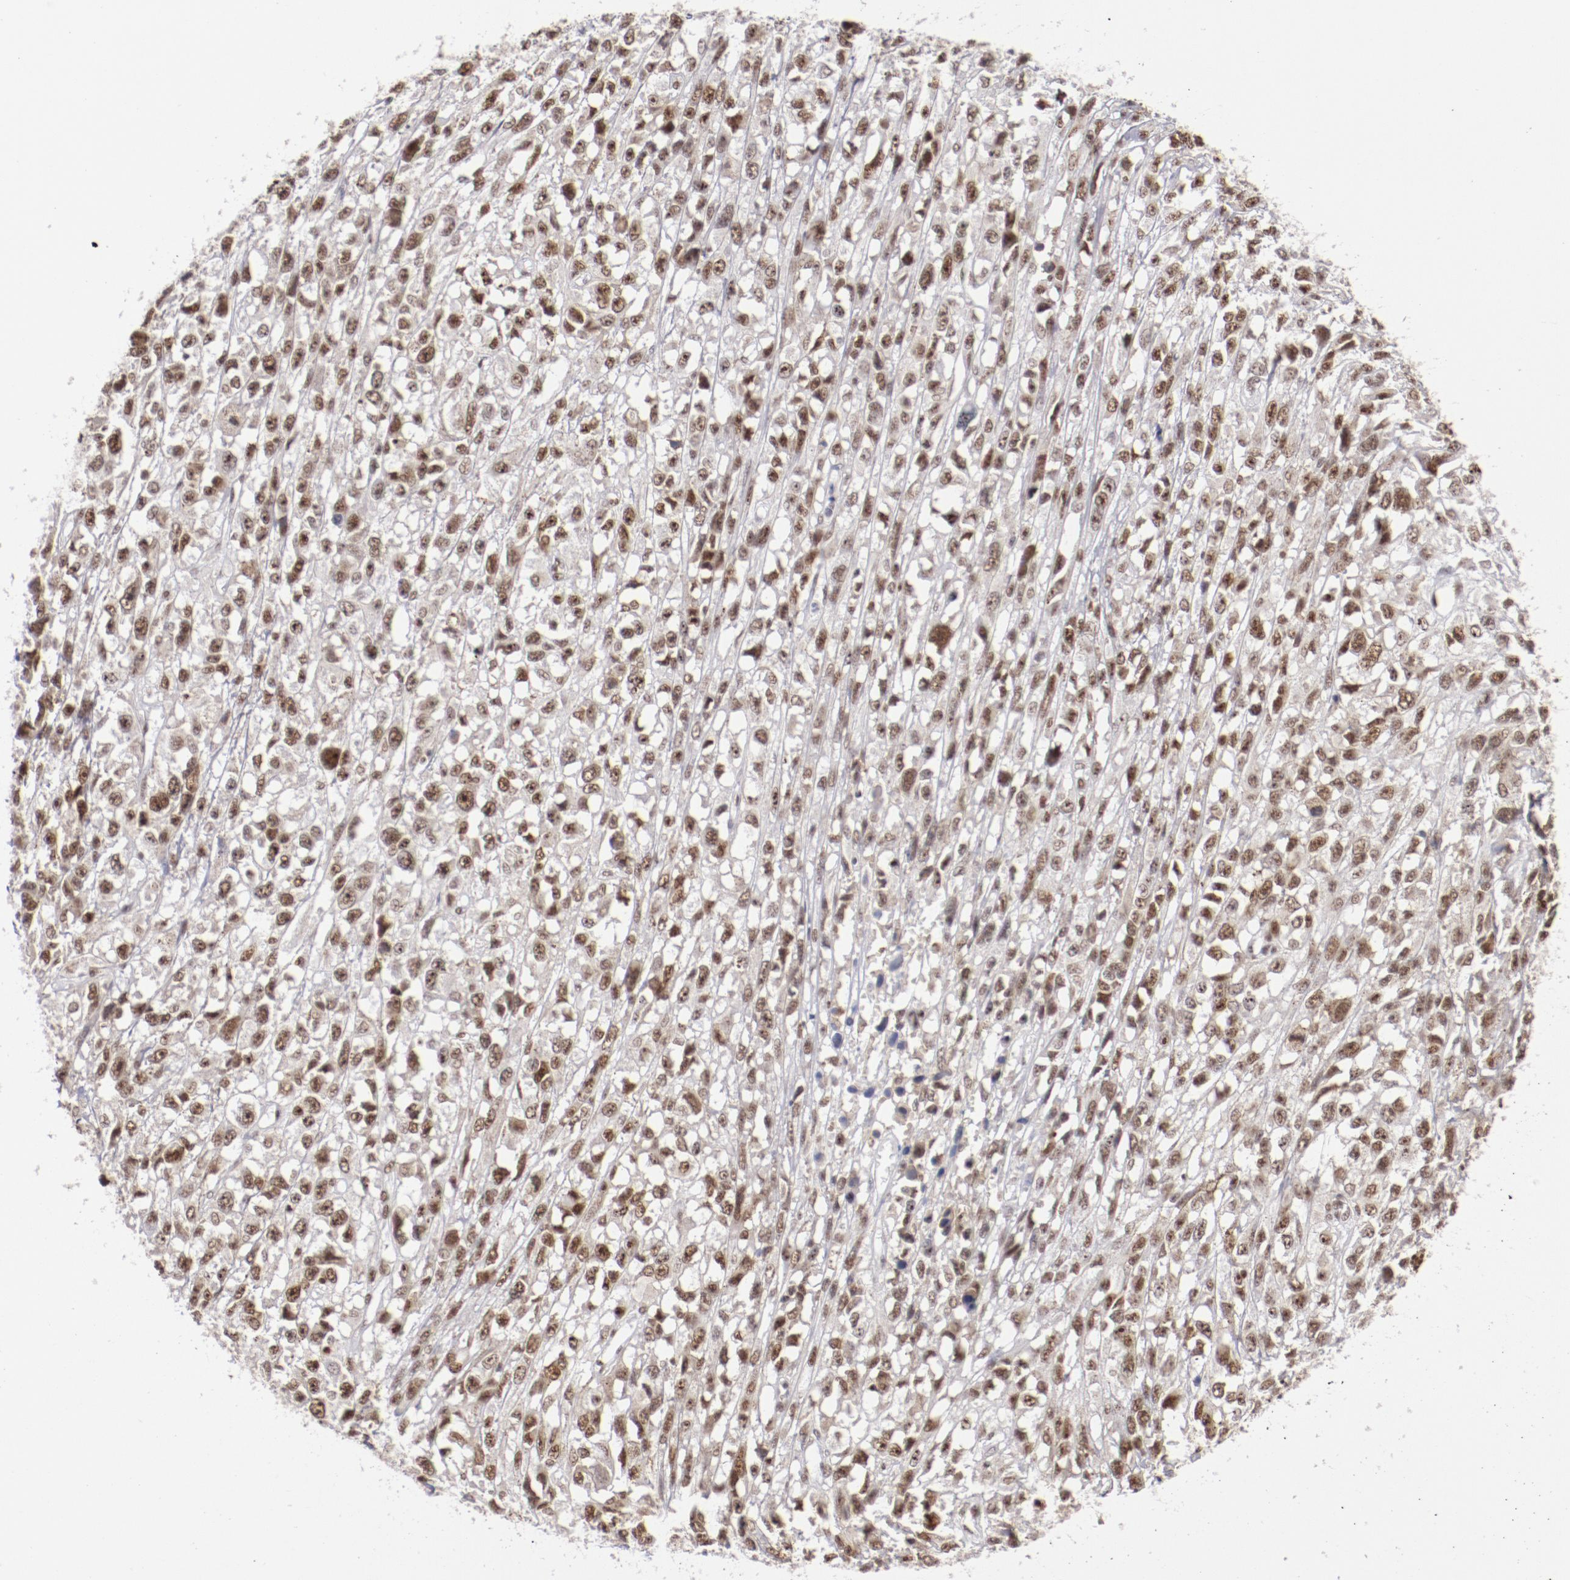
{"staining": {"intensity": "moderate", "quantity": ">75%", "location": "nuclear"}, "tissue": "melanoma", "cell_type": "Tumor cells", "image_type": "cancer", "snomed": [{"axis": "morphology", "description": "Malignant melanoma, Metastatic site"}, {"axis": "topography", "description": "Lymph node"}], "caption": "DAB (3,3'-diaminobenzidine) immunohistochemical staining of melanoma demonstrates moderate nuclear protein staining in about >75% of tumor cells. (Brightfield microscopy of DAB IHC at high magnification).", "gene": "TFAP4", "patient": {"sex": "male", "age": 59}}